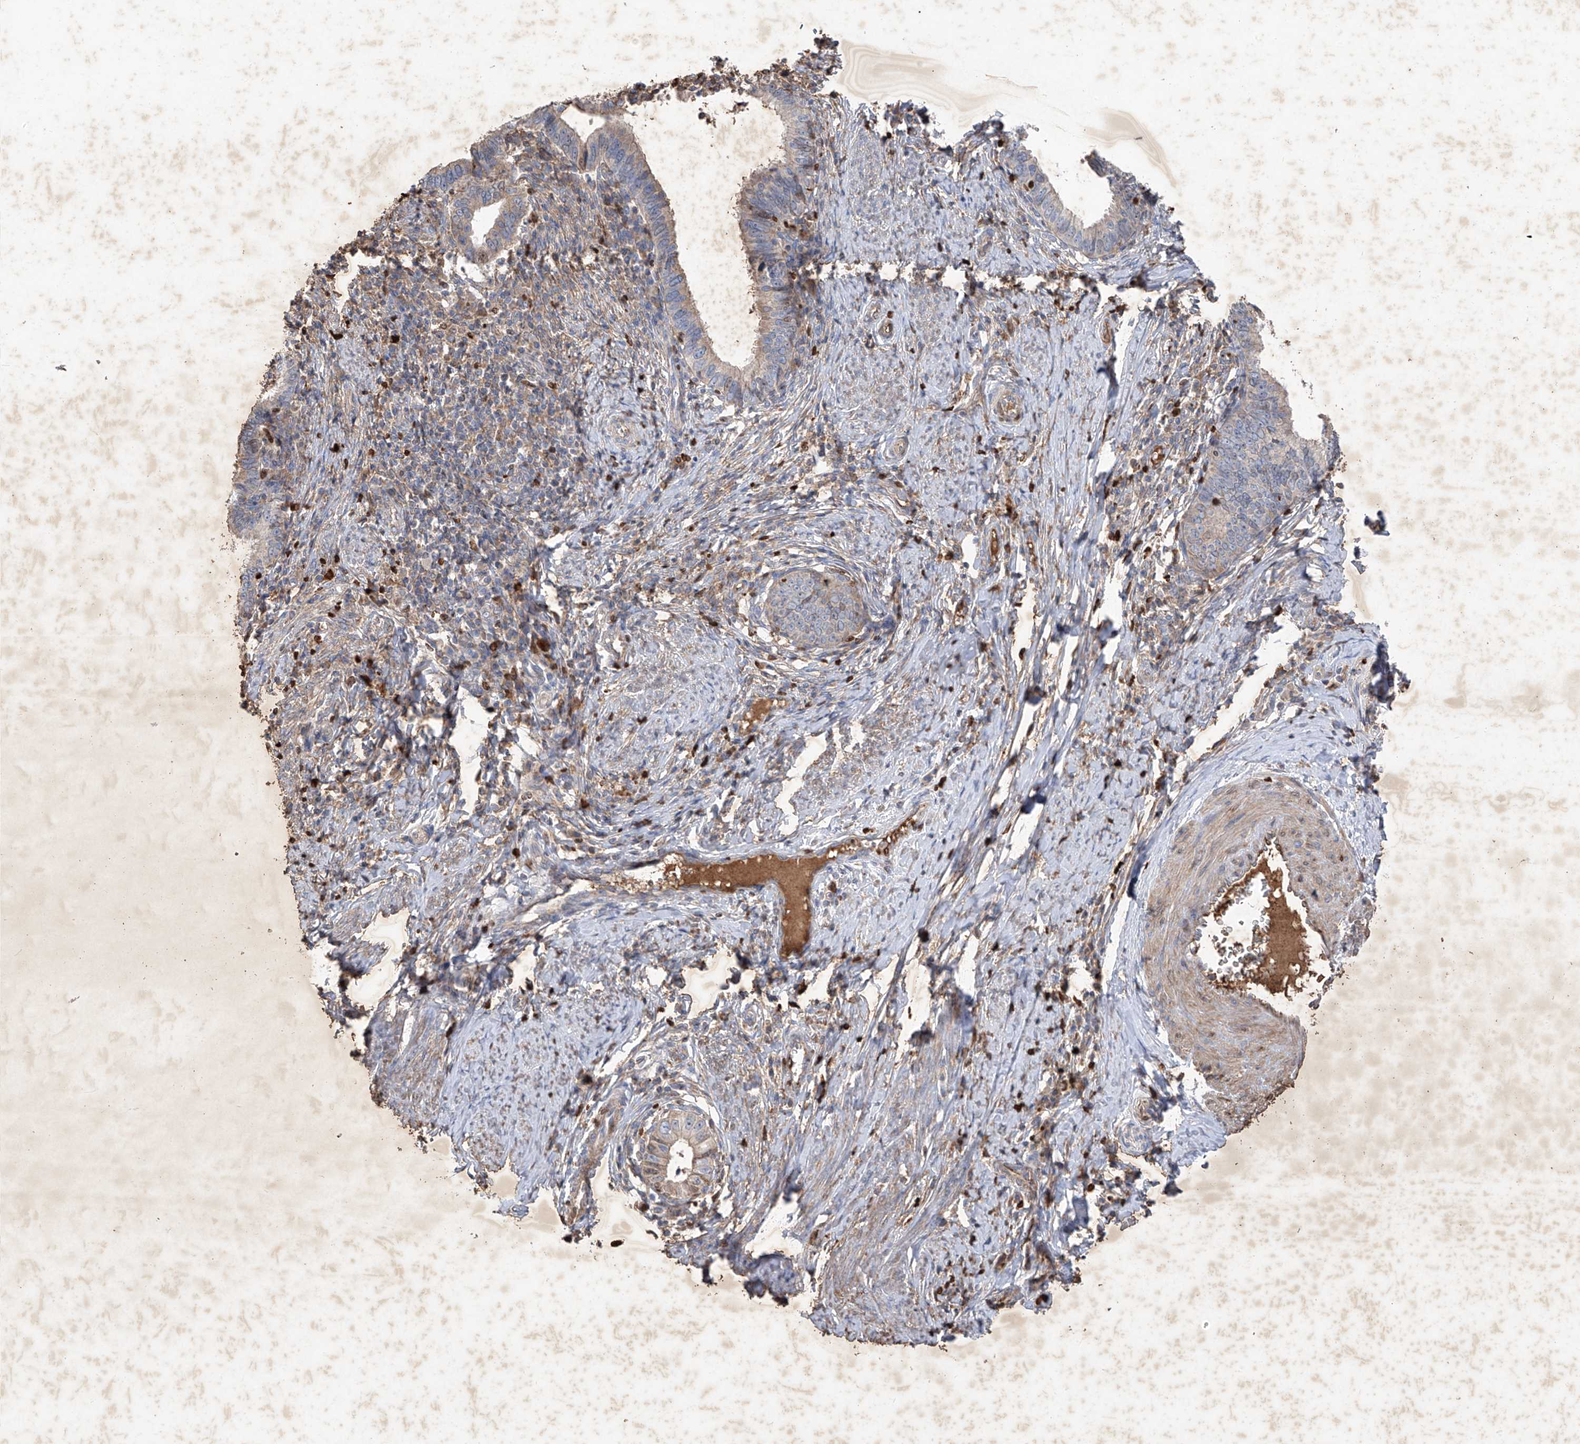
{"staining": {"intensity": "negative", "quantity": "none", "location": "none"}, "tissue": "cervical cancer", "cell_type": "Tumor cells", "image_type": "cancer", "snomed": [{"axis": "morphology", "description": "Adenocarcinoma, NOS"}, {"axis": "topography", "description": "Cervix"}], "caption": "Tumor cells are negative for brown protein staining in cervical cancer.", "gene": "EDN1", "patient": {"sex": "female", "age": 36}}